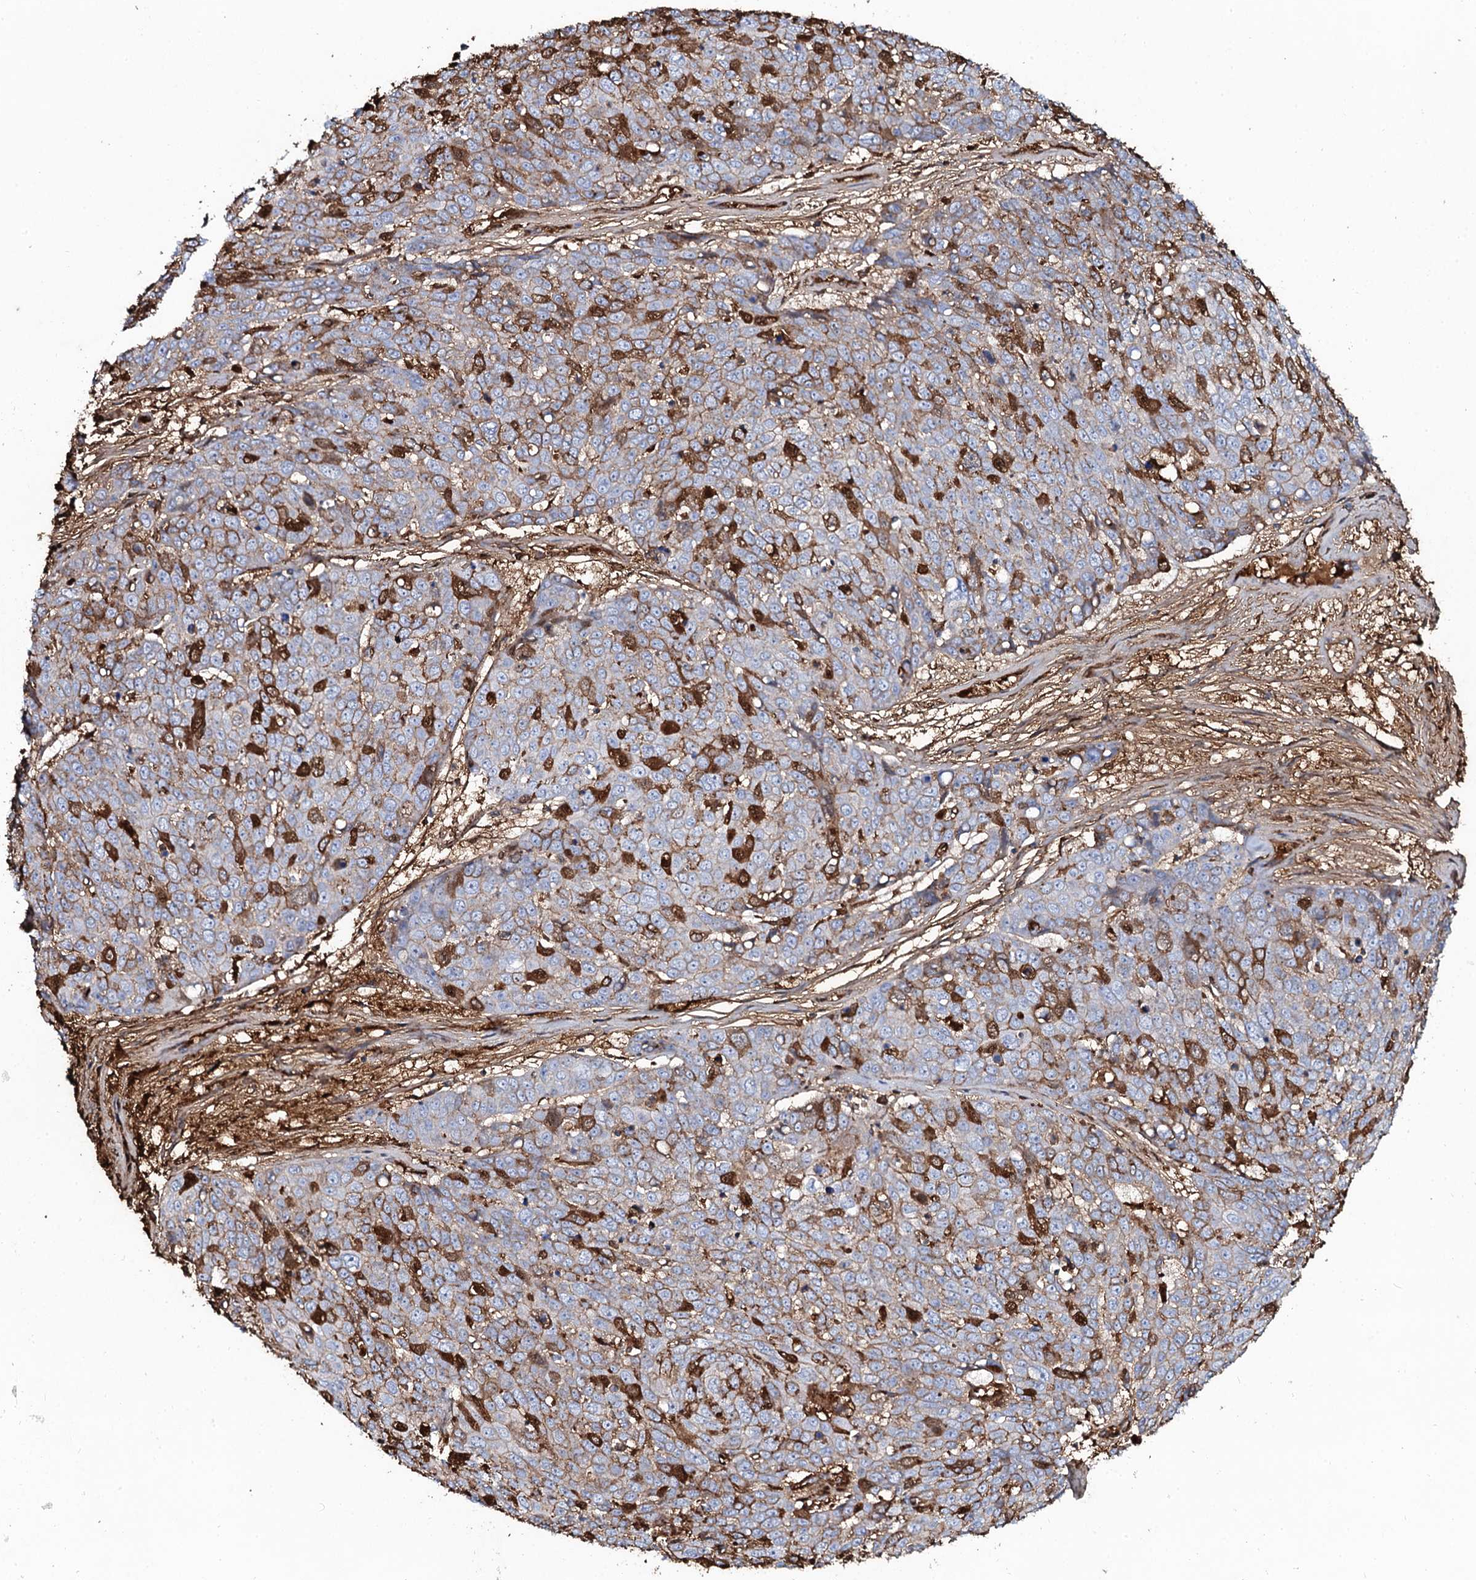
{"staining": {"intensity": "strong", "quantity": "<25%", "location": "cytoplasmic/membranous"}, "tissue": "skin cancer", "cell_type": "Tumor cells", "image_type": "cancer", "snomed": [{"axis": "morphology", "description": "Squamous cell carcinoma, NOS"}, {"axis": "topography", "description": "Skin"}], "caption": "A histopathology image showing strong cytoplasmic/membranous expression in approximately <25% of tumor cells in skin squamous cell carcinoma, as visualized by brown immunohistochemical staining.", "gene": "EDN1", "patient": {"sex": "male", "age": 71}}